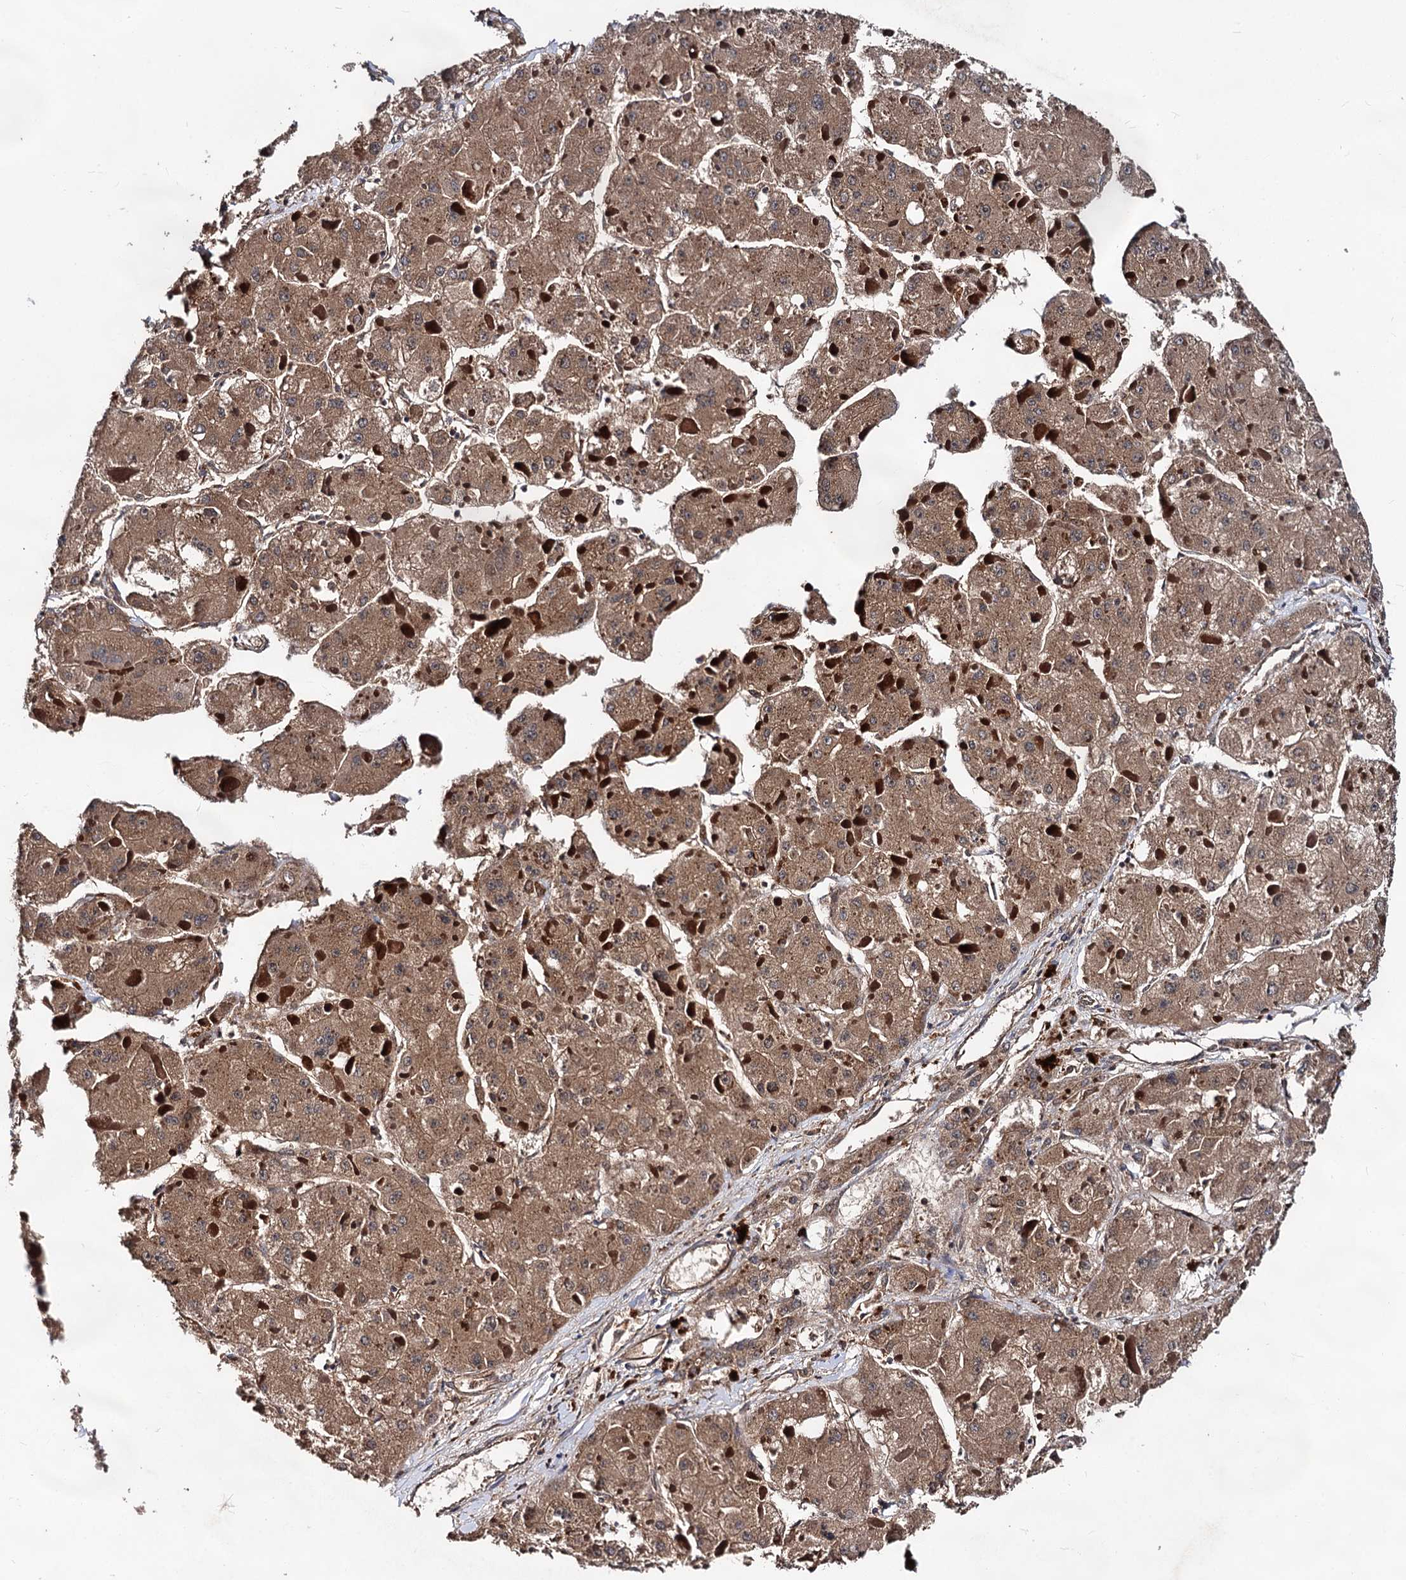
{"staining": {"intensity": "moderate", "quantity": ">75%", "location": "cytoplasmic/membranous"}, "tissue": "liver cancer", "cell_type": "Tumor cells", "image_type": "cancer", "snomed": [{"axis": "morphology", "description": "Carcinoma, Hepatocellular, NOS"}, {"axis": "topography", "description": "Liver"}], "caption": "A histopathology image of liver hepatocellular carcinoma stained for a protein displays moderate cytoplasmic/membranous brown staining in tumor cells.", "gene": "TEX9", "patient": {"sex": "female", "age": 73}}